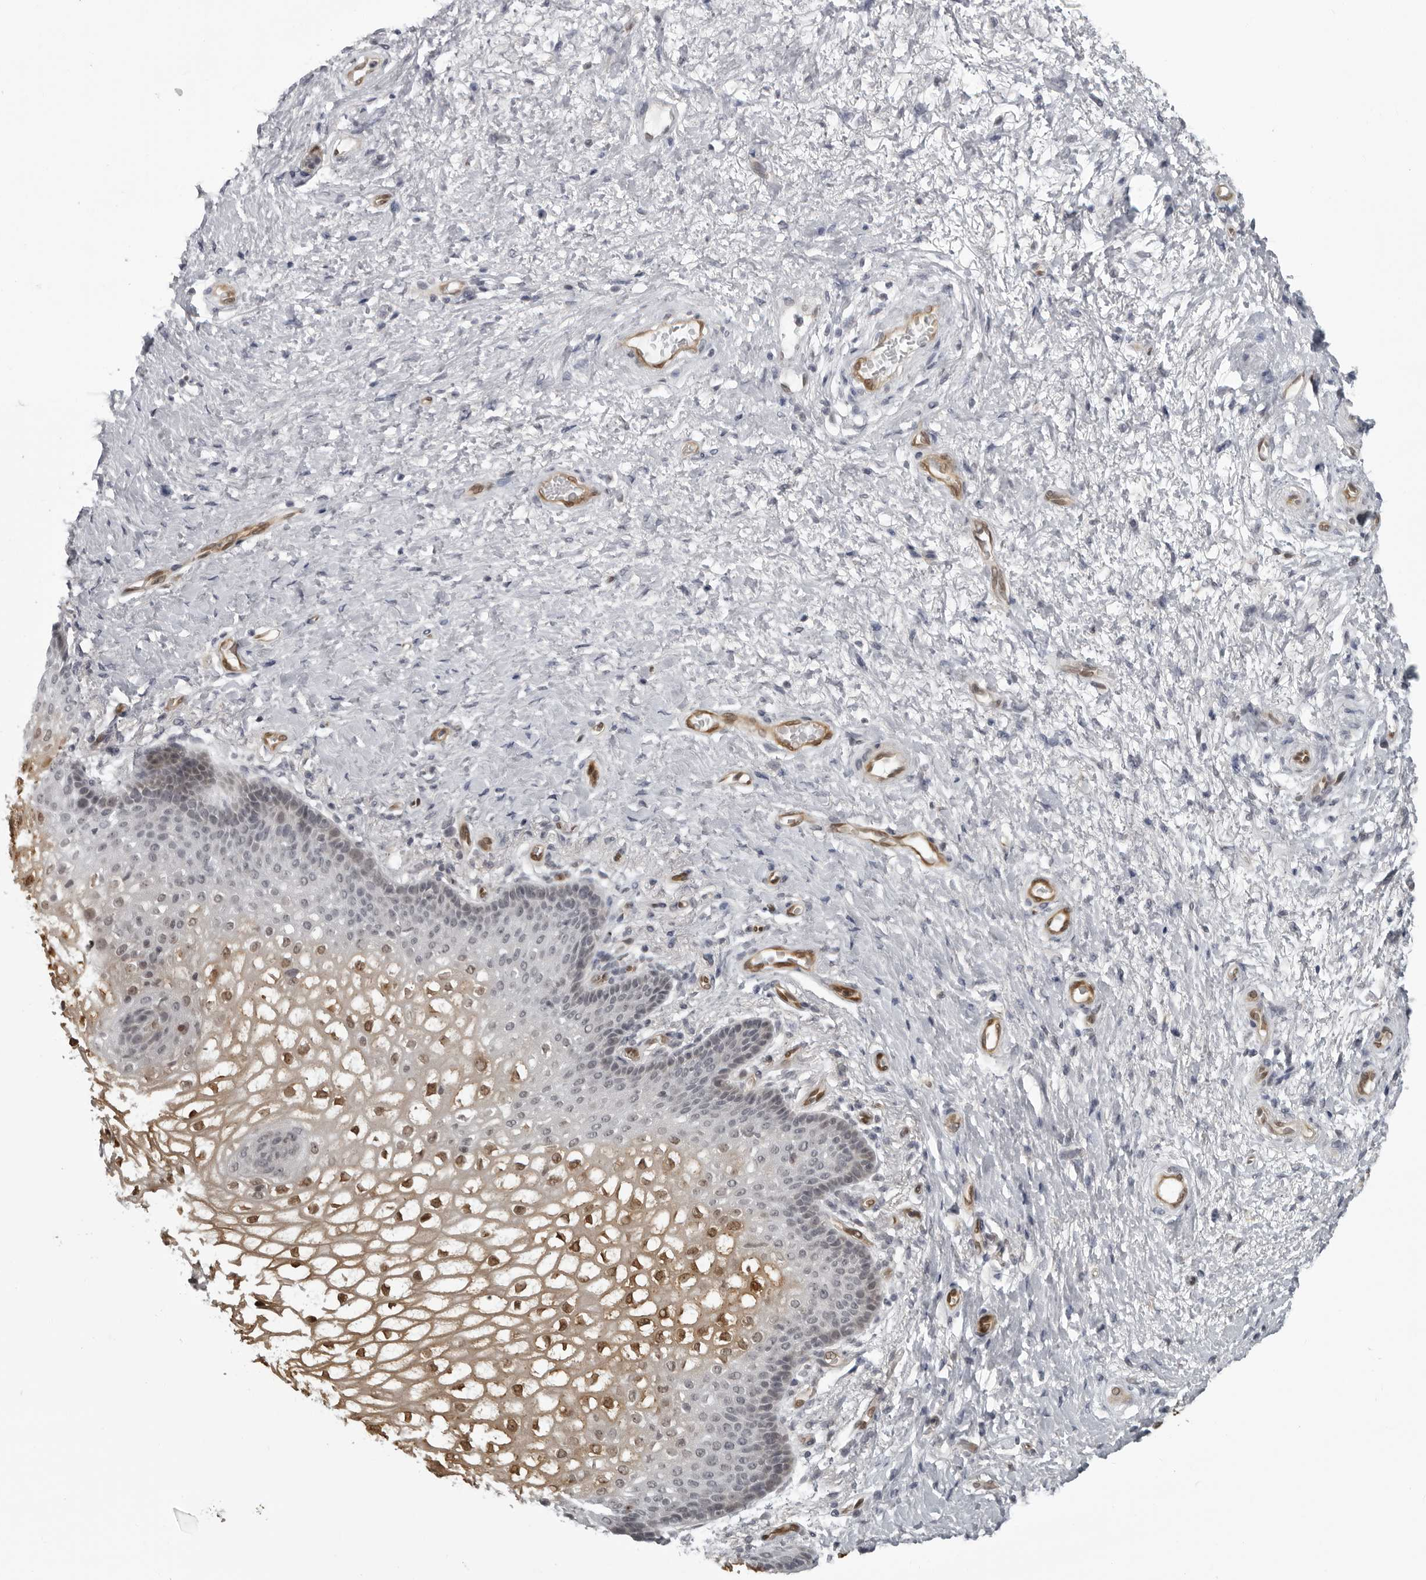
{"staining": {"intensity": "moderate", "quantity": "<25%", "location": "nuclear"}, "tissue": "vagina", "cell_type": "Squamous epithelial cells", "image_type": "normal", "snomed": [{"axis": "morphology", "description": "Normal tissue, NOS"}, {"axis": "topography", "description": "Vagina"}], "caption": "A high-resolution histopathology image shows IHC staining of normal vagina, which shows moderate nuclear expression in about <25% of squamous epithelial cells.", "gene": "MAPK12", "patient": {"sex": "female", "age": 60}}